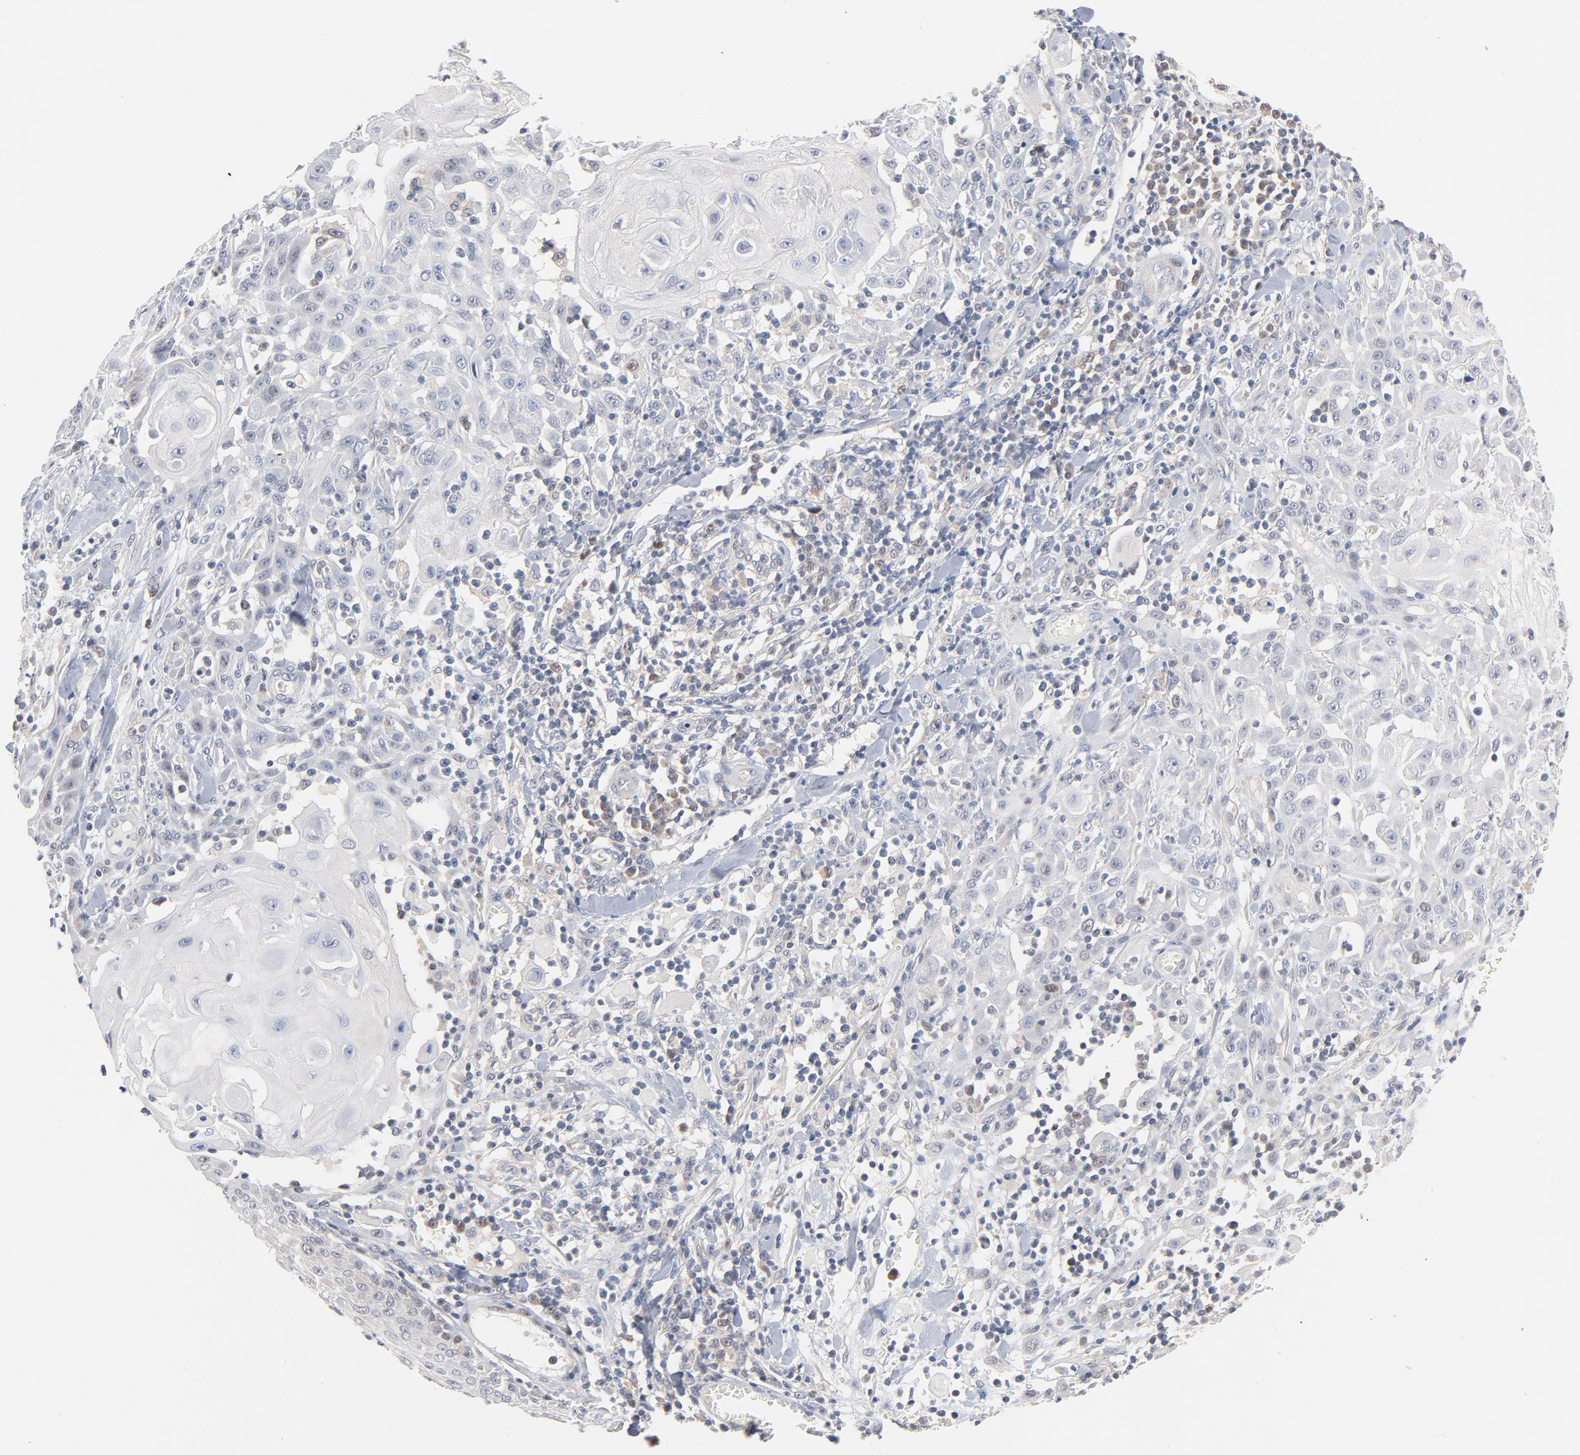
{"staining": {"intensity": "negative", "quantity": "none", "location": "none"}, "tissue": "skin cancer", "cell_type": "Tumor cells", "image_type": "cancer", "snomed": [{"axis": "morphology", "description": "Squamous cell carcinoma, NOS"}, {"axis": "topography", "description": "Skin"}], "caption": "This is a photomicrograph of IHC staining of skin cancer (squamous cell carcinoma), which shows no positivity in tumor cells. (DAB (3,3'-diaminobenzidine) immunohistochemistry (IHC) visualized using brightfield microscopy, high magnification).", "gene": "UBL4A", "patient": {"sex": "male", "age": 24}}